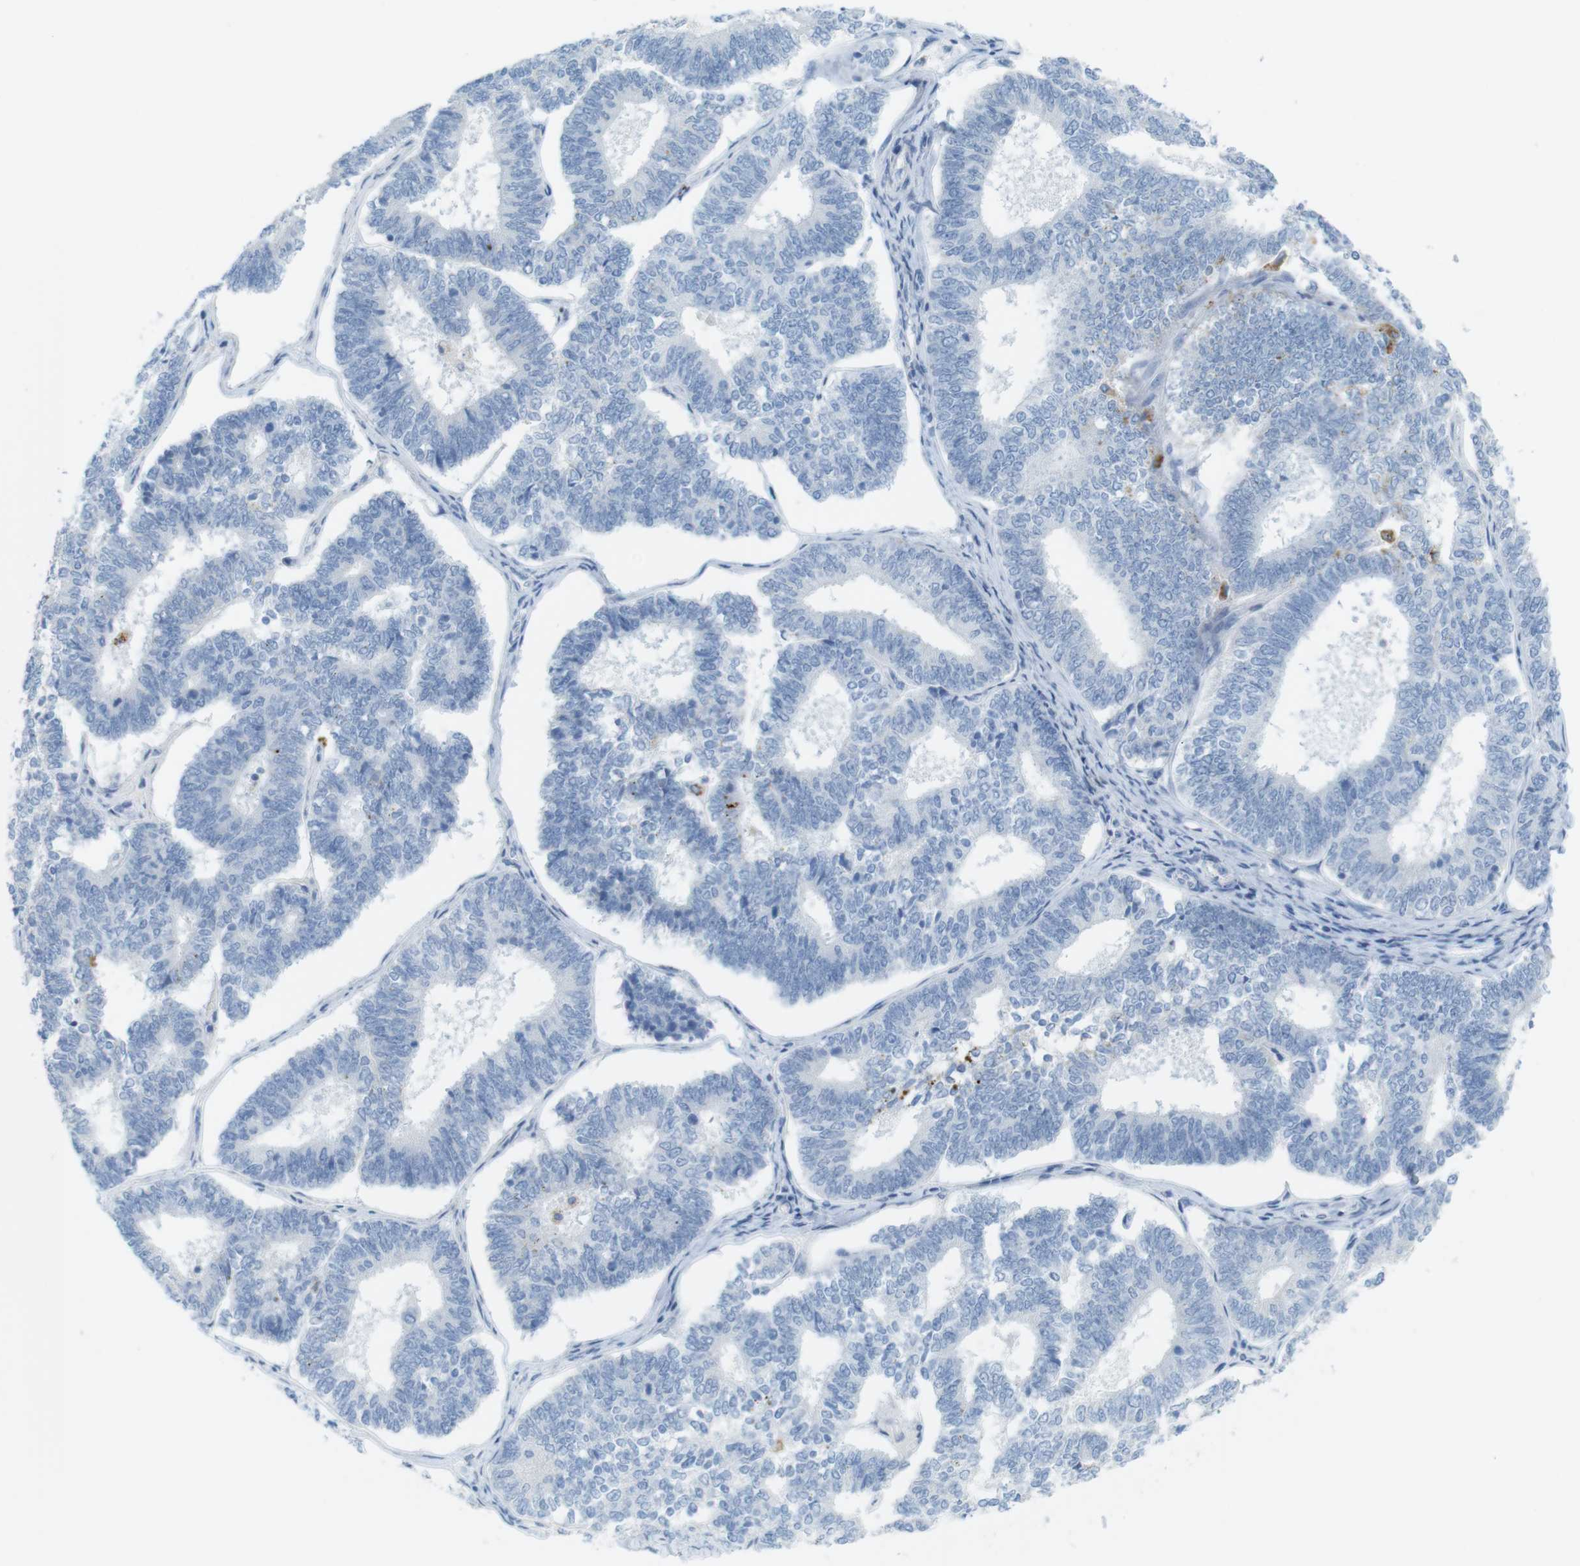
{"staining": {"intensity": "negative", "quantity": "none", "location": "none"}, "tissue": "endometrial cancer", "cell_type": "Tumor cells", "image_type": "cancer", "snomed": [{"axis": "morphology", "description": "Adenocarcinoma, NOS"}, {"axis": "topography", "description": "Endometrium"}], "caption": "Tumor cells are negative for brown protein staining in endometrial adenocarcinoma. Nuclei are stained in blue.", "gene": "YIPF1", "patient": {"sex": "female", "age": 70}}